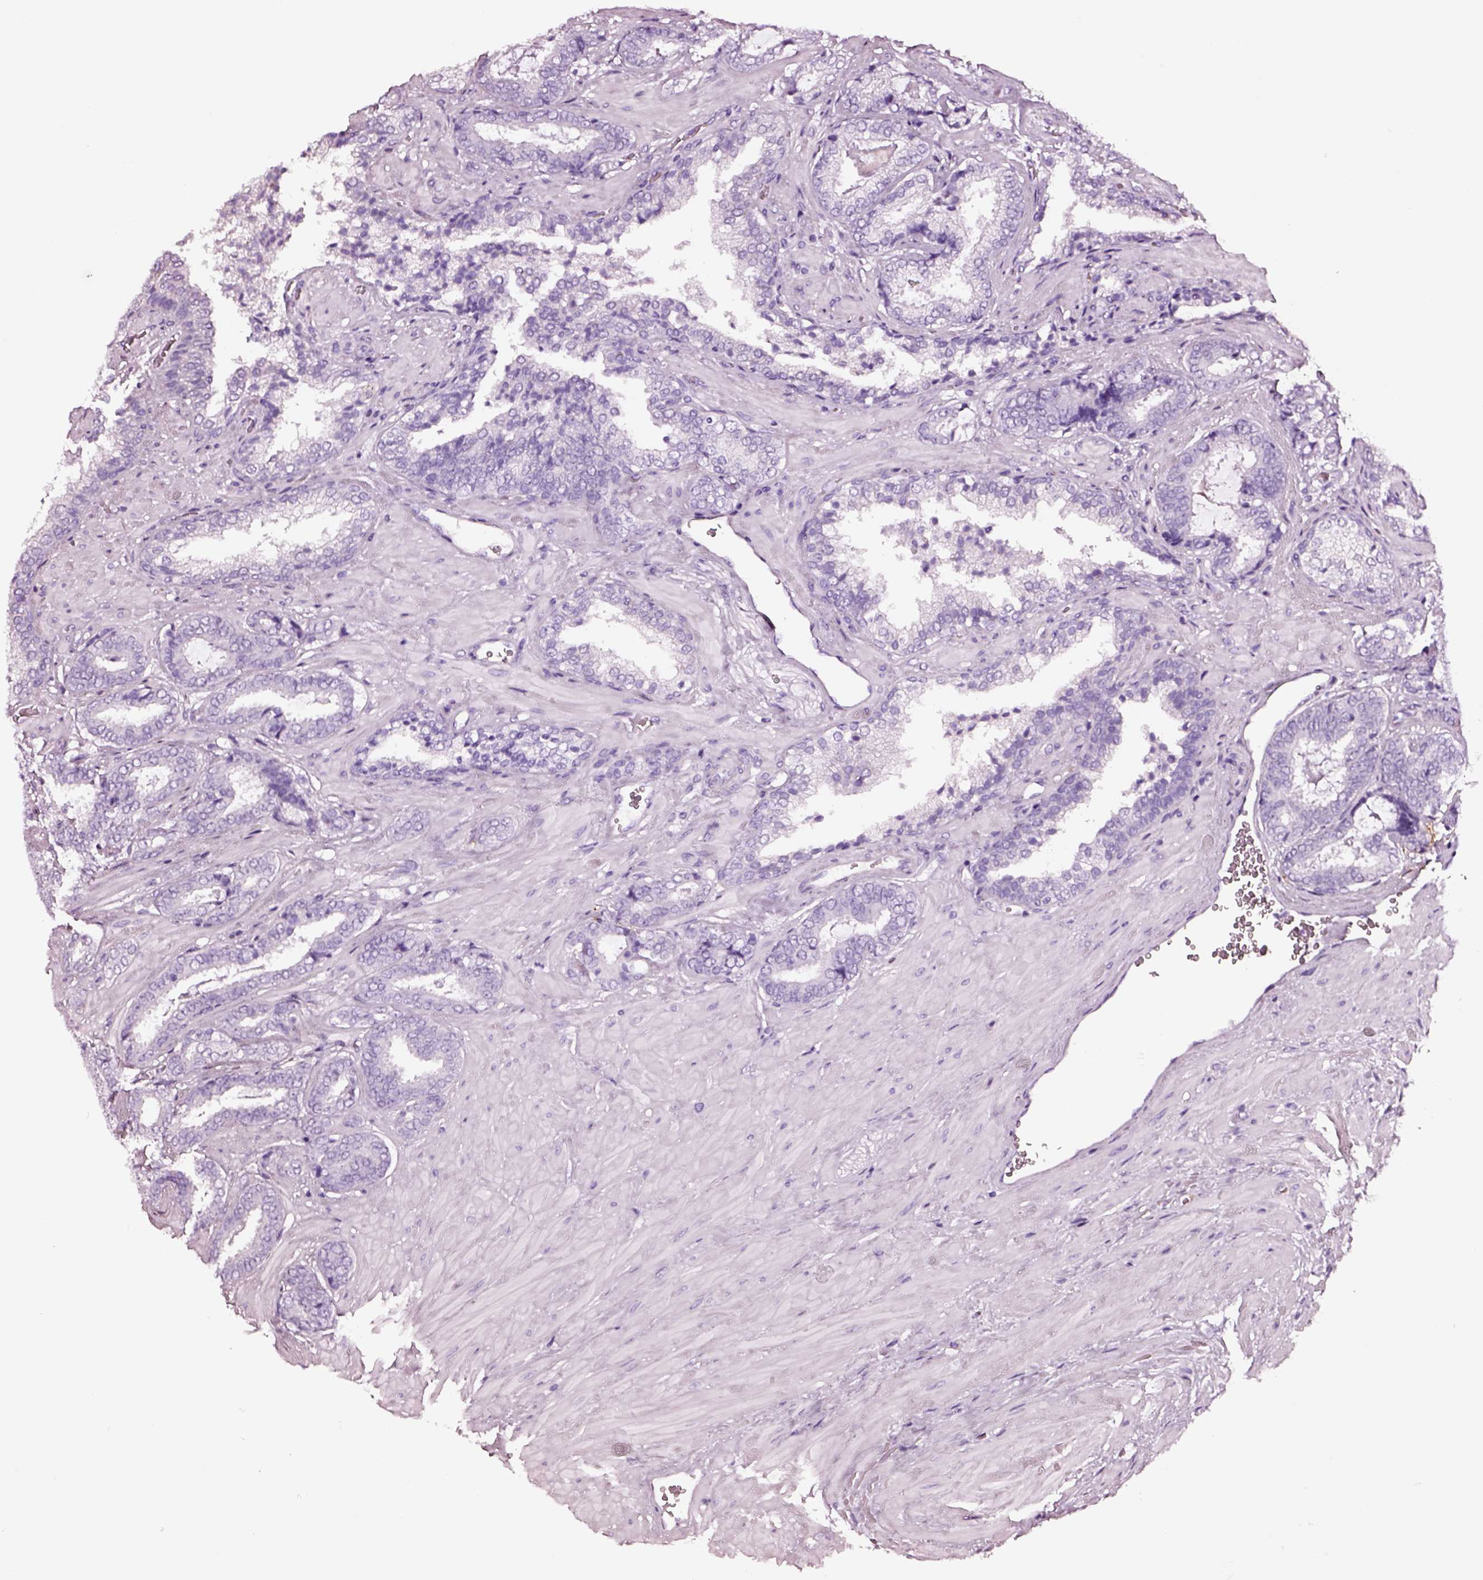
{"staining": {"intensity": "negative", "quantity": "none", "location": "none"}, "tissue": "prostate cancer", "cell_type": "Tumor cells", "image_type": "cancer", "snomed": [{"axis": "morphology", "description": "Adenocarcinoma, Low grade"}, {"axis": "topography", "description": "Prostate"}], "caption": "Immunohistochemical staining of prostate cancer demonstrates no significant expression in tumor cells.", "gene": "DPEP1", "patient": {"sex": "male", "age": 61}}